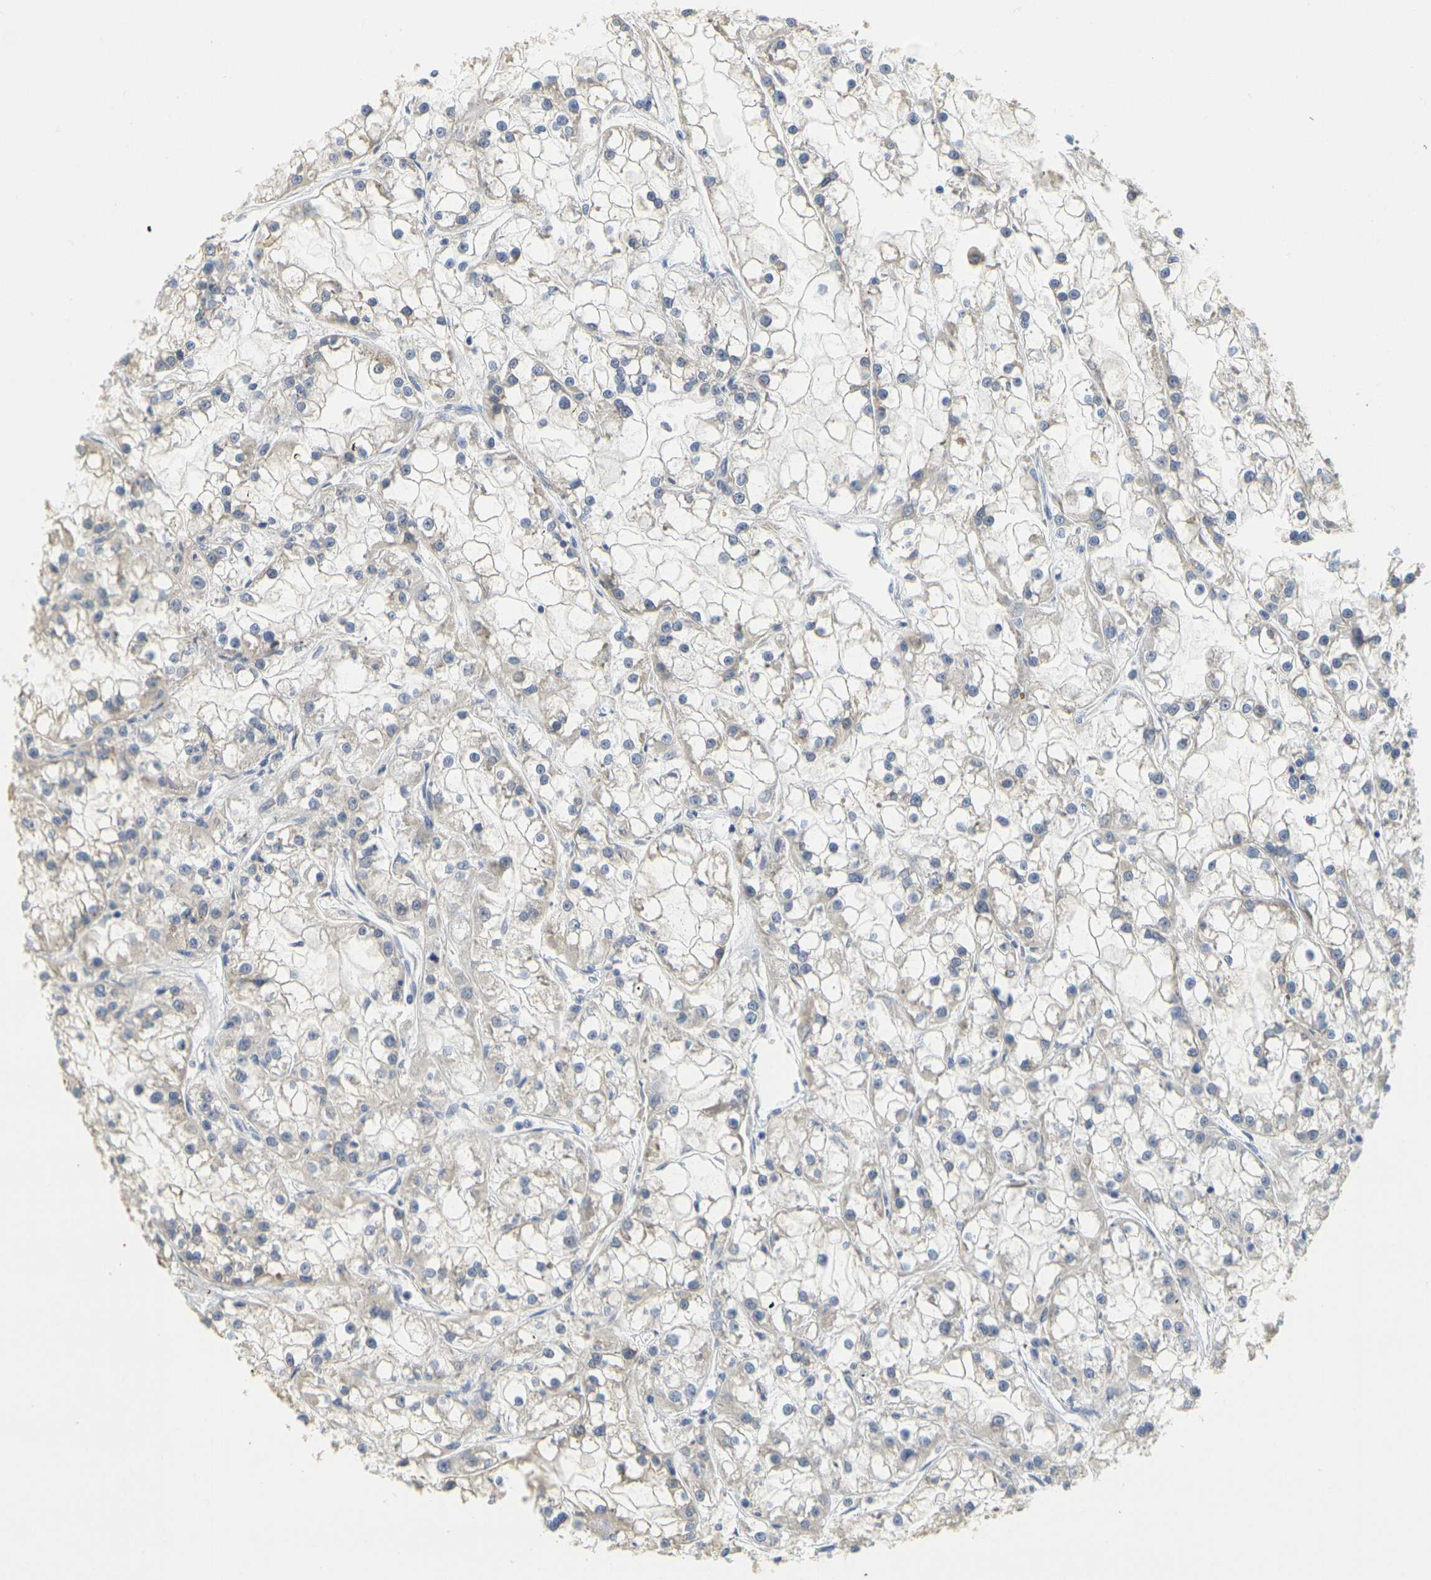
{"staining": {"intensity": "negative", "quantity": "none", "location": "none"}, "tissue": "renal cancer", "cell_type": "Tumor cells", "image_type": "cancer", "snomed": [{"axis": "morphology", "description": "Adenocarcinoma, NOS"}, {"axis": "topography", "description": "Kidney"}], "caption": "This image is of renal cancer (adenocarcinoma) stained with immunohistochemistry (IHC) to label a protein in brown with the nuclei are counter-stained blue. There is no expression in tumor cells. (IHC, brightfield microscopy, high magnification).", "gene": "GDAP1", "patient": {"sex": "female", "age": 52}}